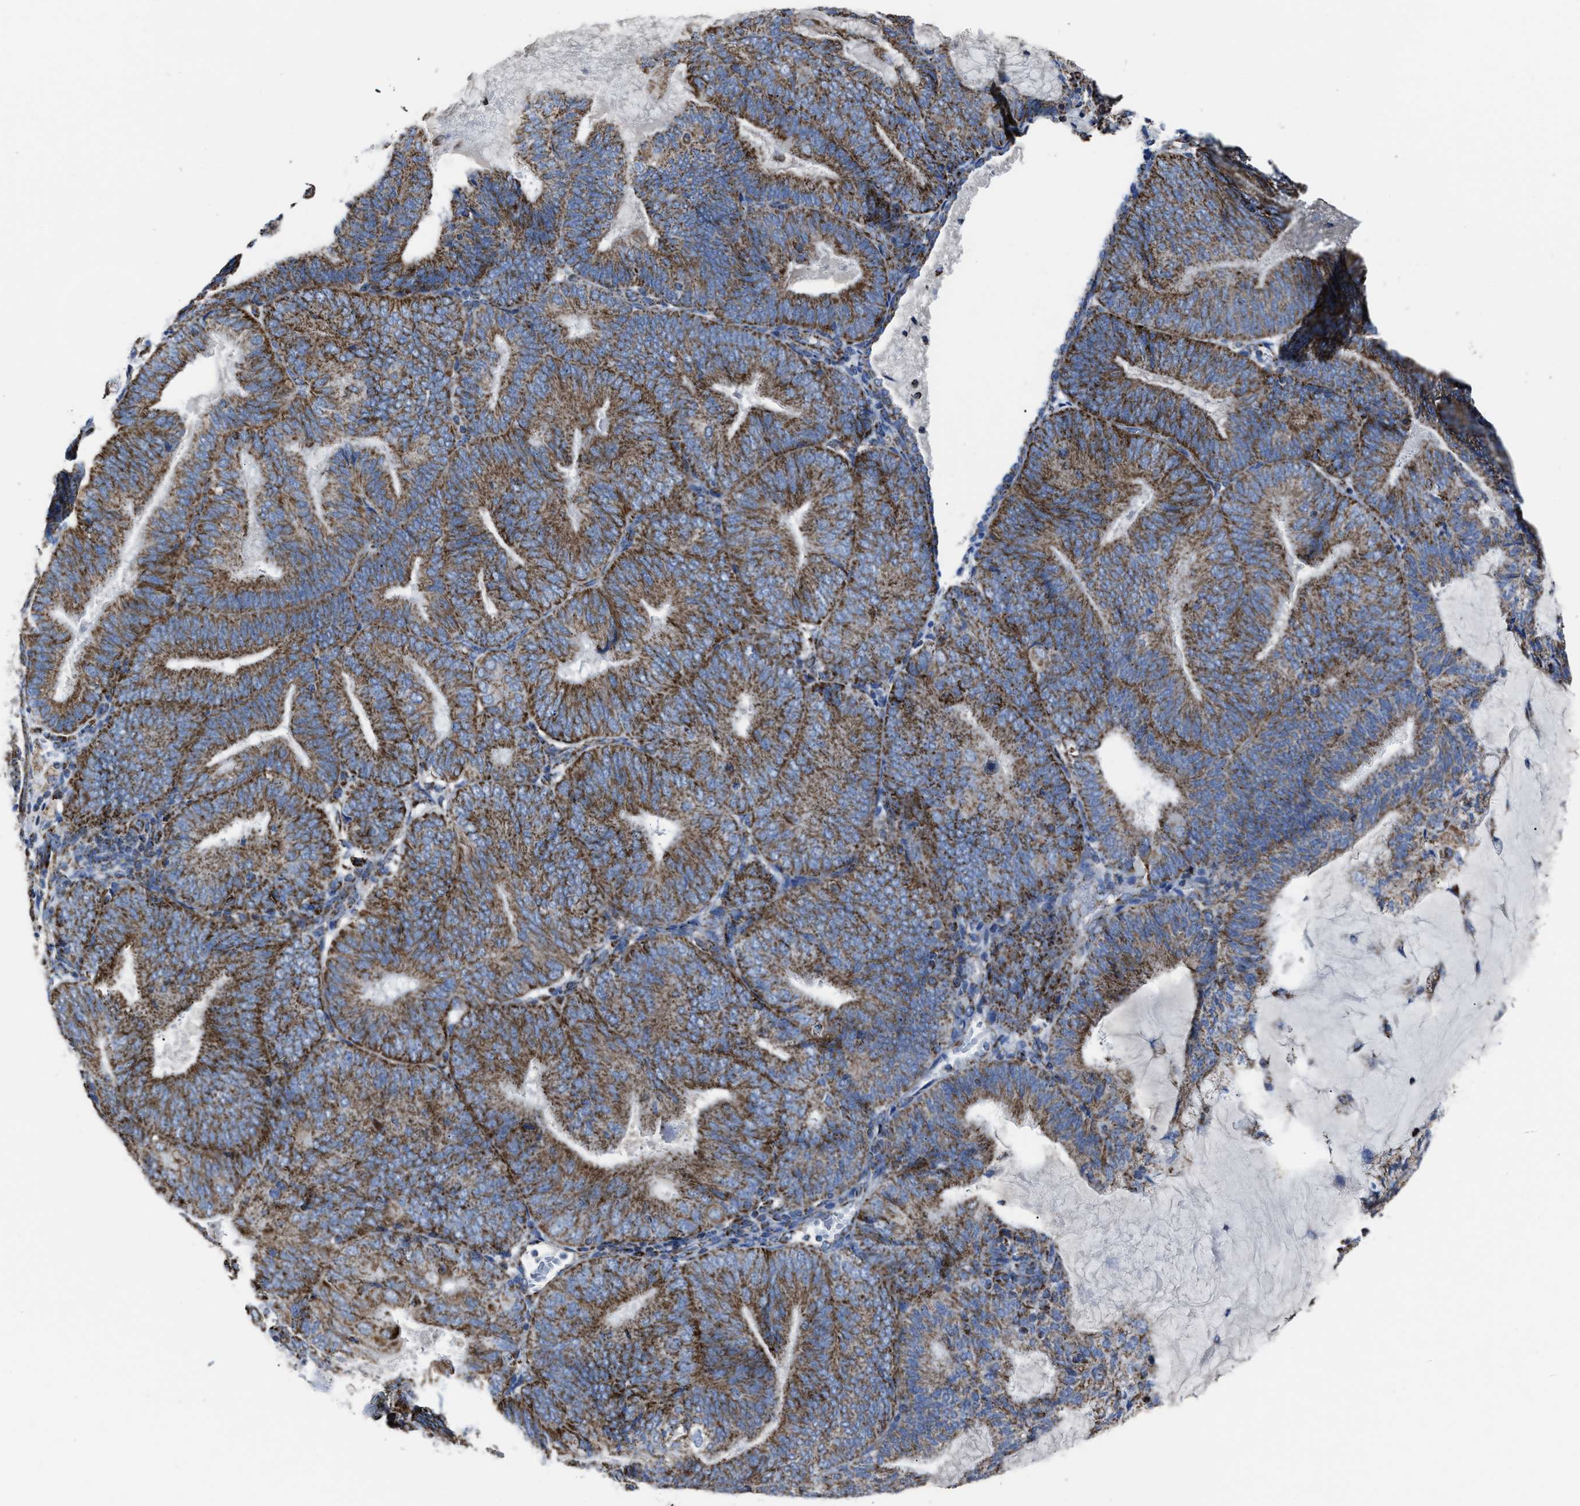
{"staining": {"intensity": "strong", "quantity": ">75%", "location": "cytoplasmic/membranous"}, "tissue": "endometrial cancer", "cell_type": "Tumor cells", "image_type": "cancer", "snomed": [{"axis": "morphology", "description": "Adenocarcinoma, NOS"}, {"axis": "topography", "description": "Endometrium"}], "caption": "Immunohistochemistry image of endometrial adenocarcinoma stained for a protein (brown), which demonstrates high levels of strong cytoplasmic/membranous staining in approximately >75% of tumor cells.", "gene": "NDUFV3", "patient": {"sex": "female", "age": 81}}